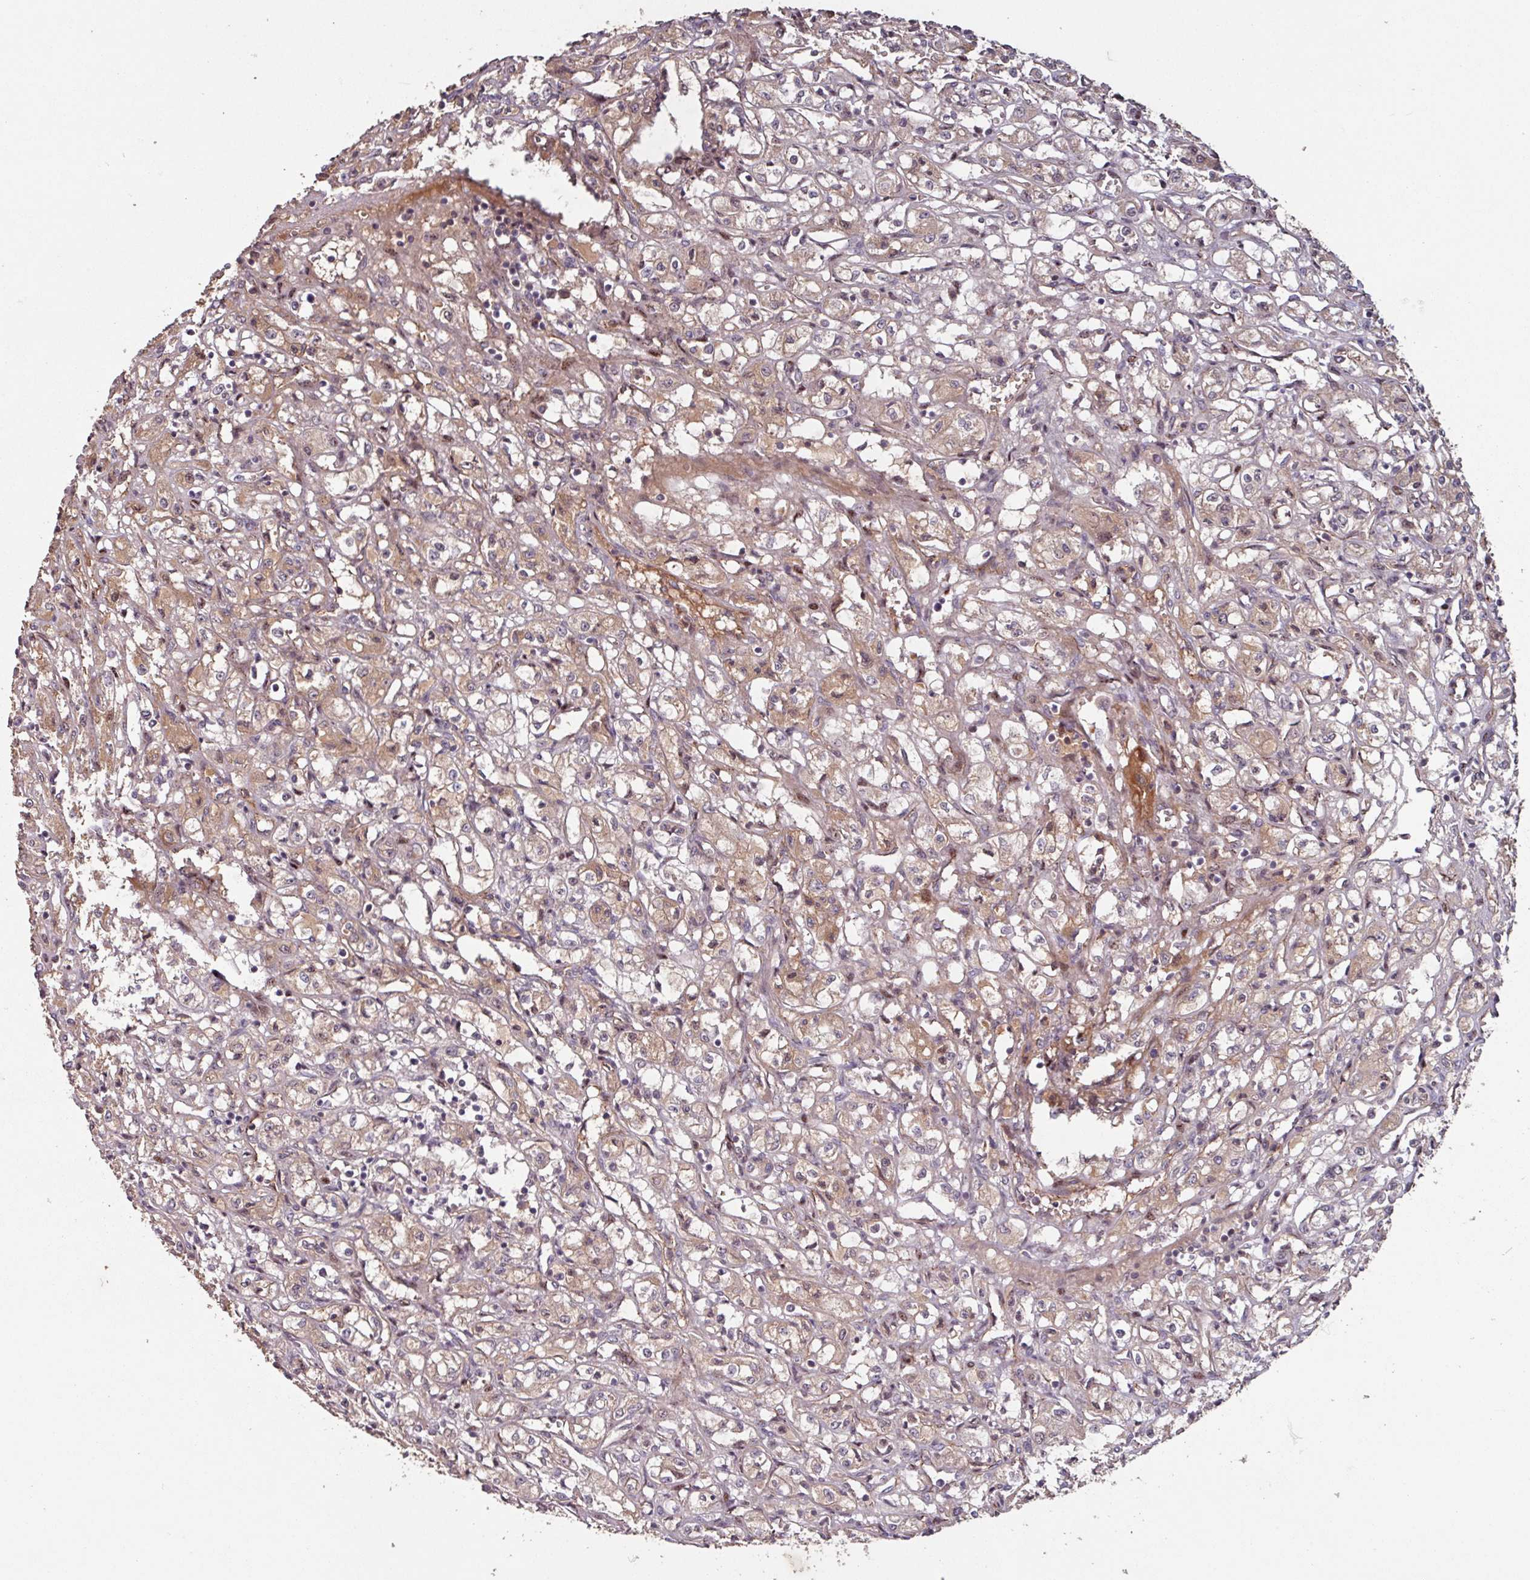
{"staining": {"intensity": "weak", "quantity": ">75%", "location": "cytoplasmic/membranous"}, "tissue": "renal cancer", "cell_type": "Tumor cells", "image_type": "cancer", "snomed": [{"axis": "morphology", "description": "Adenocarcinoma, NOS"}, {"axis": "topography", "description": "Kidney"}], "caption": "Adenocarcinoma (renal) was stained to show a protein in brown. There is low levels of weak cytoplasmic/membranous positivity in approximately >75% of tumor cells. The protein is stained brown, and the nuclei are stained in blue (DAB (3,3'-diaminobenzidine) IHC with brightfield microscopy, high magnification).", "gene": "TMEM88", "patient": {"sex": "male", "age": 56}}